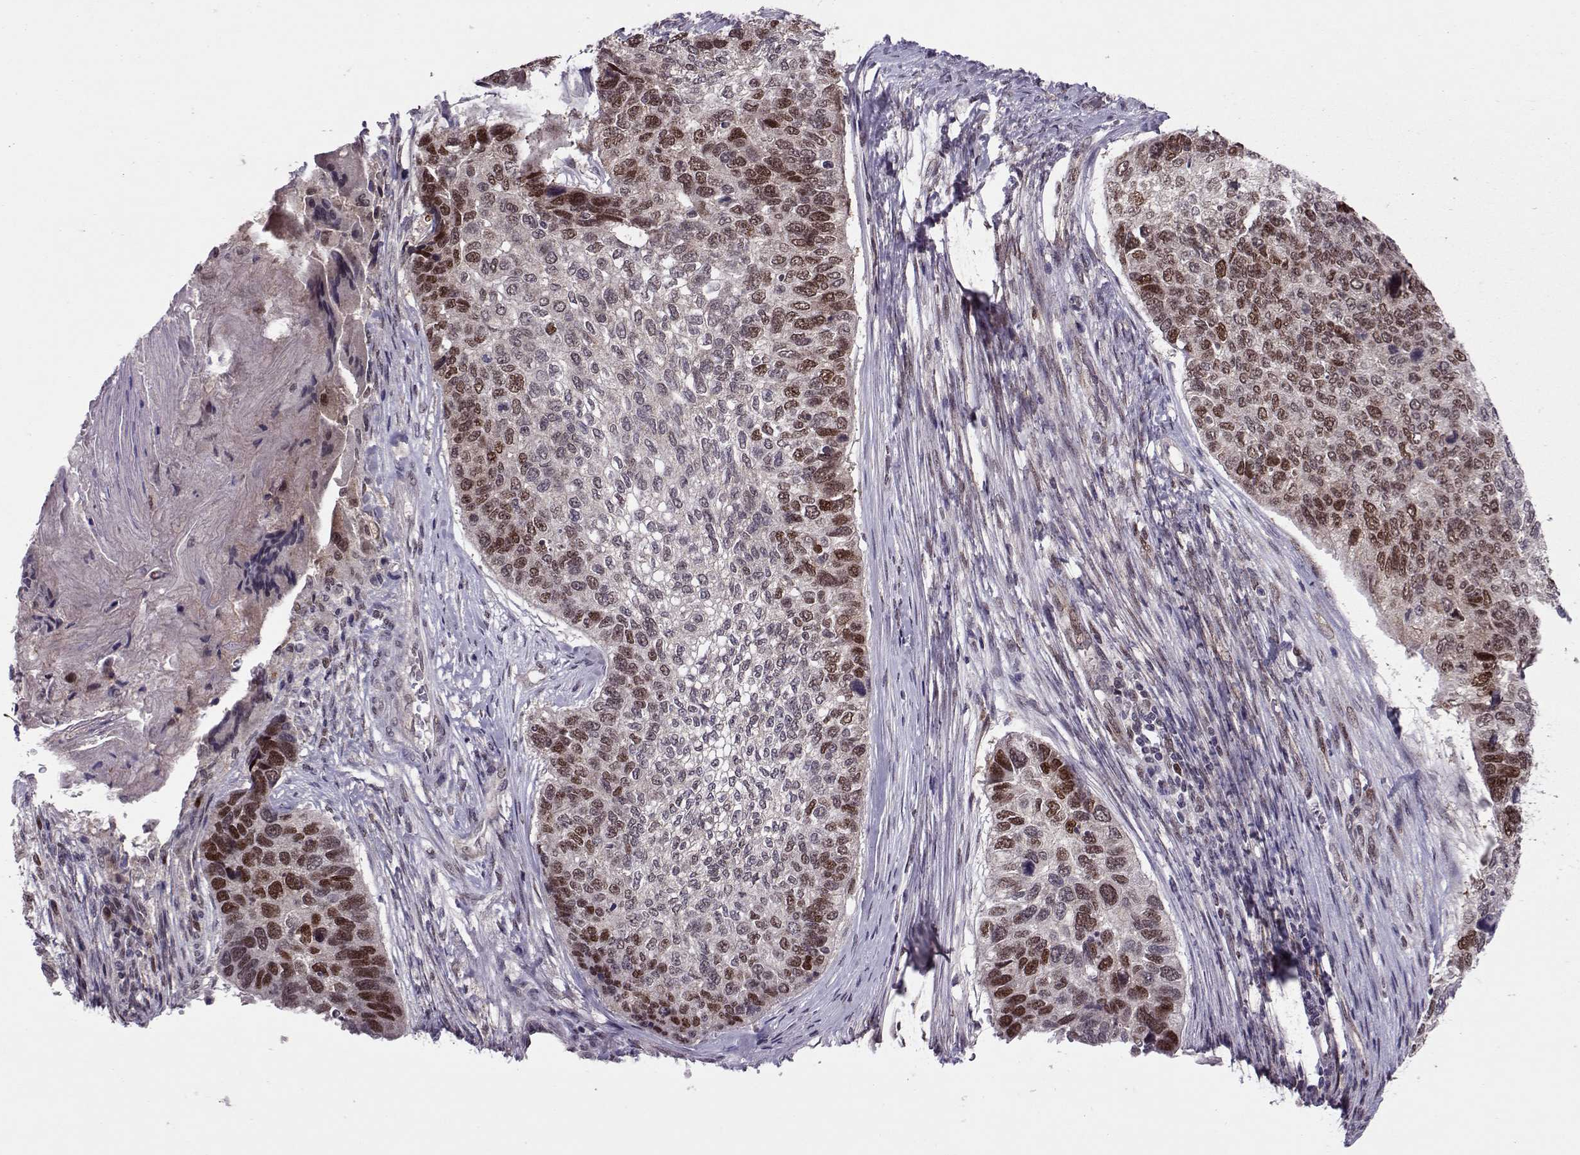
{"staining": {"intensity": "strong", "quantity": "25%-75%", "location": "nuclear"}, "tissue": "lung cancer", "cell_type": "Tumor cells", "image_type": "cancer", "snomed": [{"axis": "morphology", "description": "Squamous cell carcinoma, NOS"}, {"axis": "topography", "description": "Lung"}], "caption": "Lung cancer stained with immunohistochemistry (IHC) reveals strong nuclear positivity in about 25%-75% of tumor cells. The staining was performed using DAB to visualize the protein expression in brown, while the nuclei were stained in blue with hematoxylin (Magnification: 20x).", "gene": "CDK4", "patient": {"sex": "male", "age": 69}}